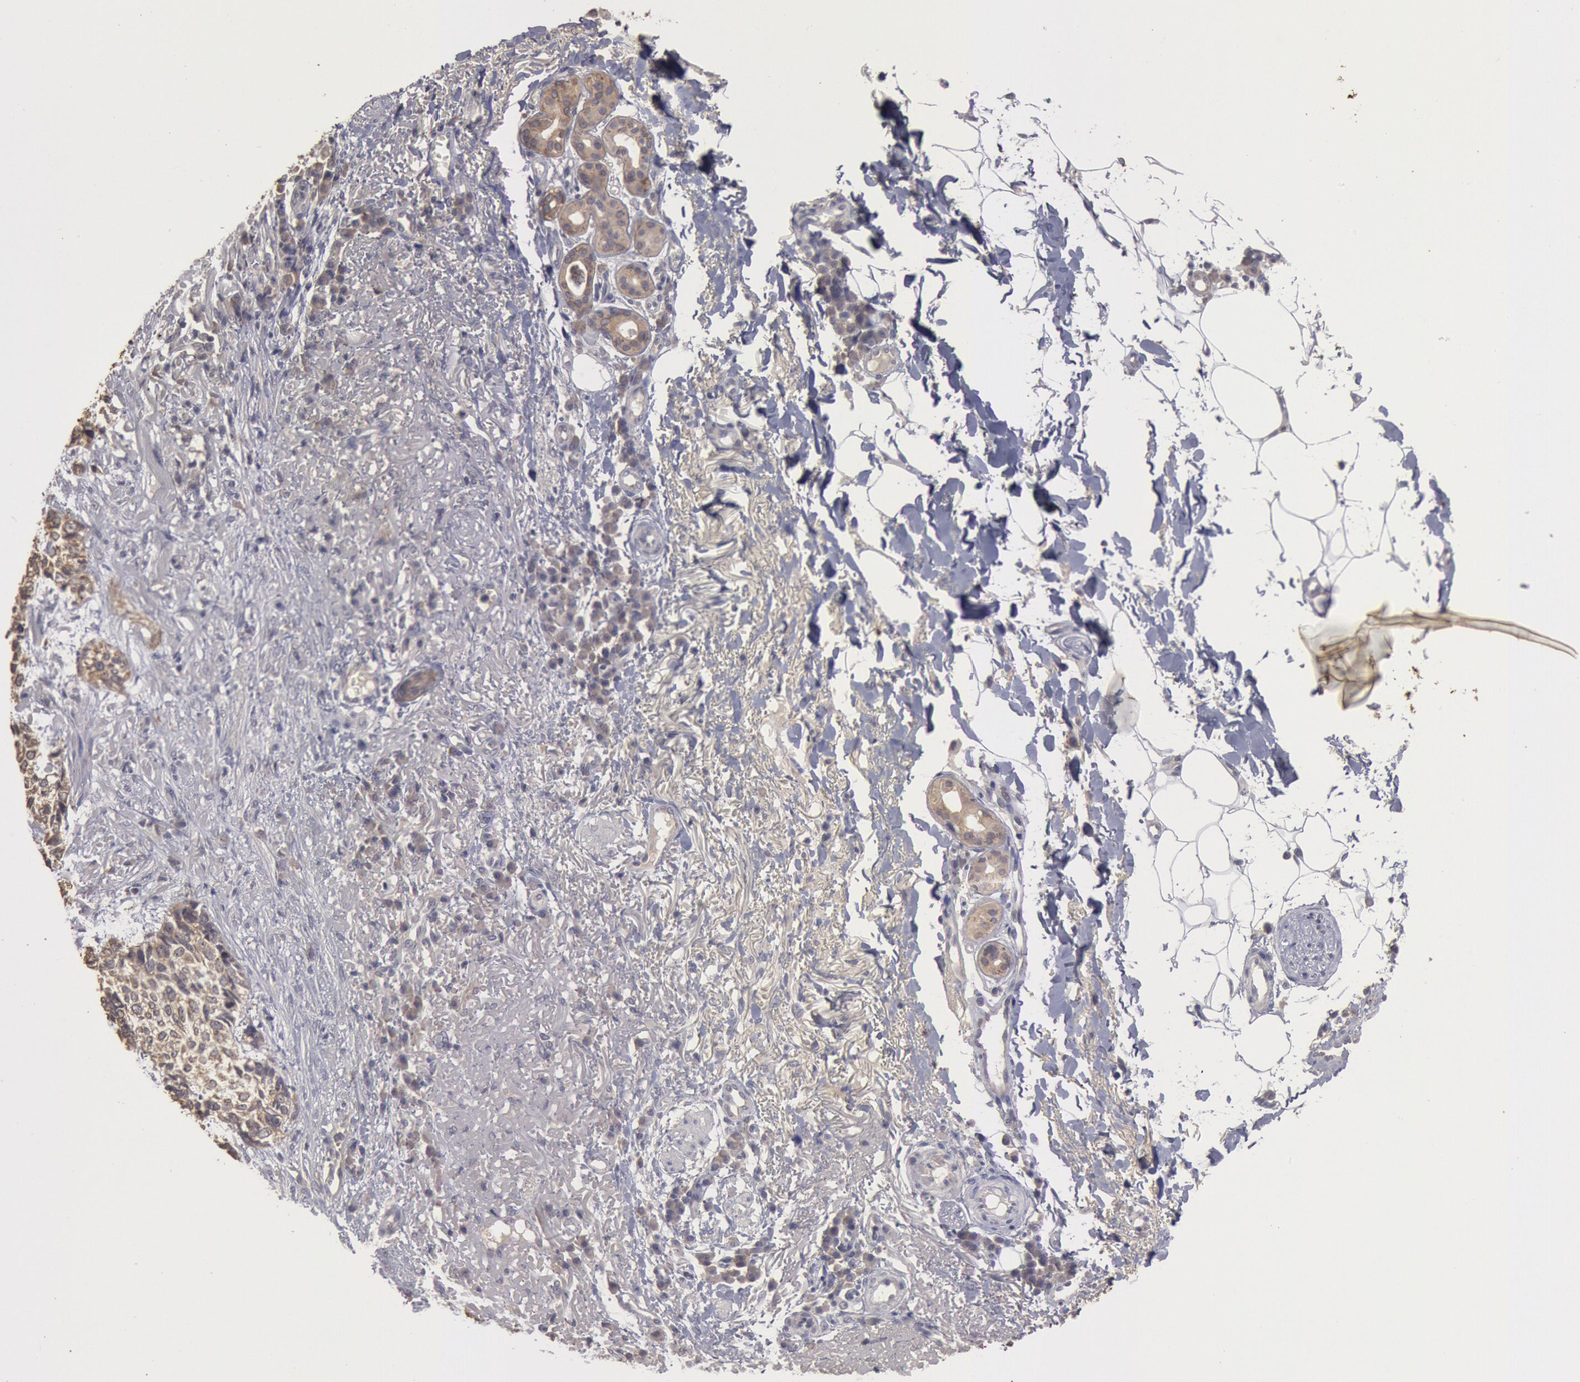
{"staining": {"intensity": "weak", "quantity": ">75%", "location": "cytoplasmic/membranous"}, "tissue": "skin cancer", "cell_type": "Tumor cells", "image_type": "cancer", "snomed": [{"axis": "morphology", "description": "Basal cell carcinoma"}, {"axis": "topography", "description": "Skin"}], "caption": "Skin cancer stained for a protein shows weak cytoplasmic/membranous positivity in tumor cells. The staining was performed using DAB to visualize the protein expression in brown, while the nuclei were stained in blue with hematoxylin (Magnification: 20x).", "gene": "ZFP36L1", "patient": {"sex": "female", "age": 89}}